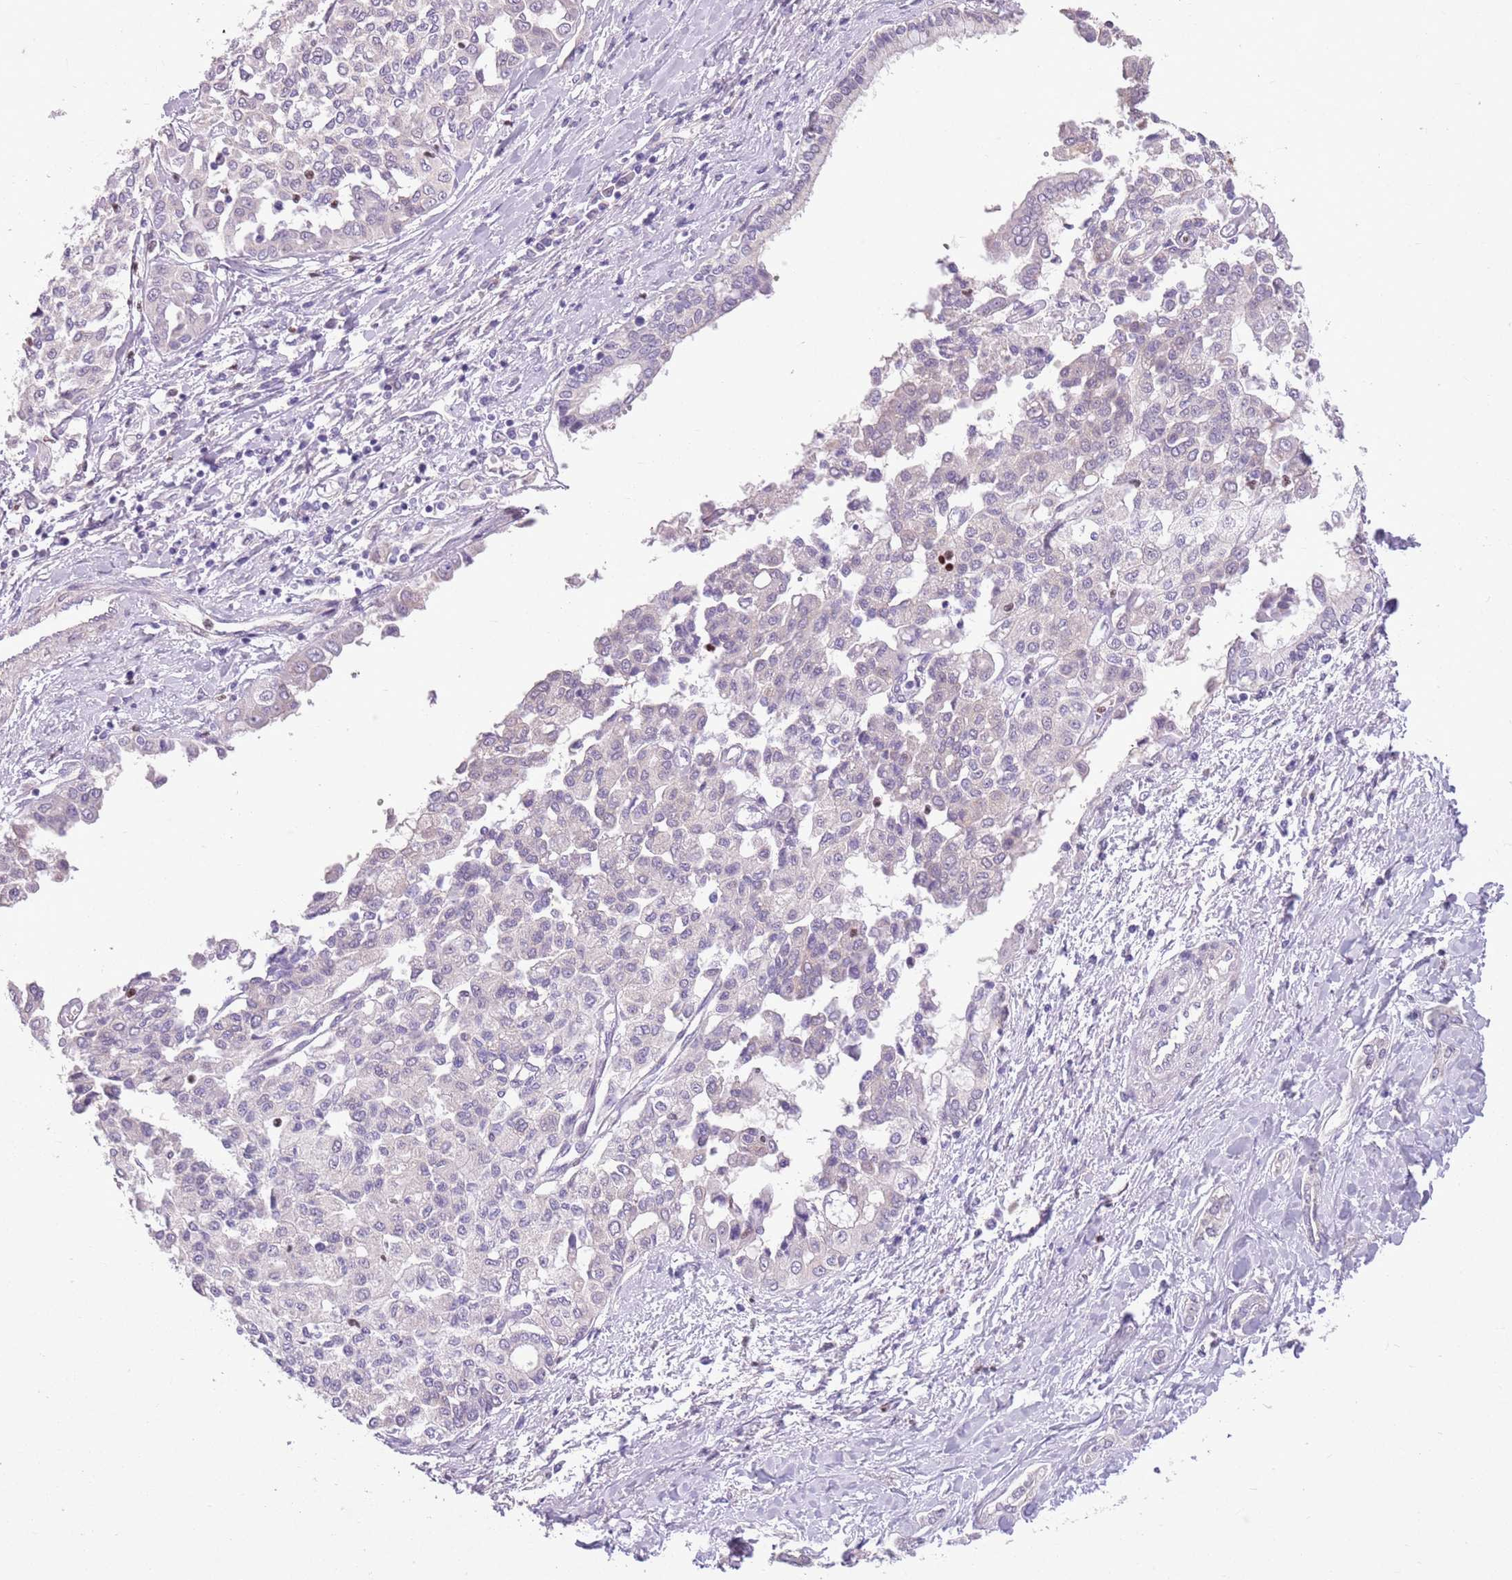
{"staining": {"intensity": "negative", "quantity": "none", "location": "none"}, "tissue": "liver cancer", "cell_type": "Tumor cells", "image_type": "cancer", "snomed": [{"axis": "morphology", "description": "Cholangiocarcinoma"}, {"axis": "topography", "description": "Liver"}], "caption": "The image reveals no significant expression in tumor cells of liver cancer (cholangiocarcinoma).", "gene": "ADCY7", "patient": {"sex": "female", "age": 77}}